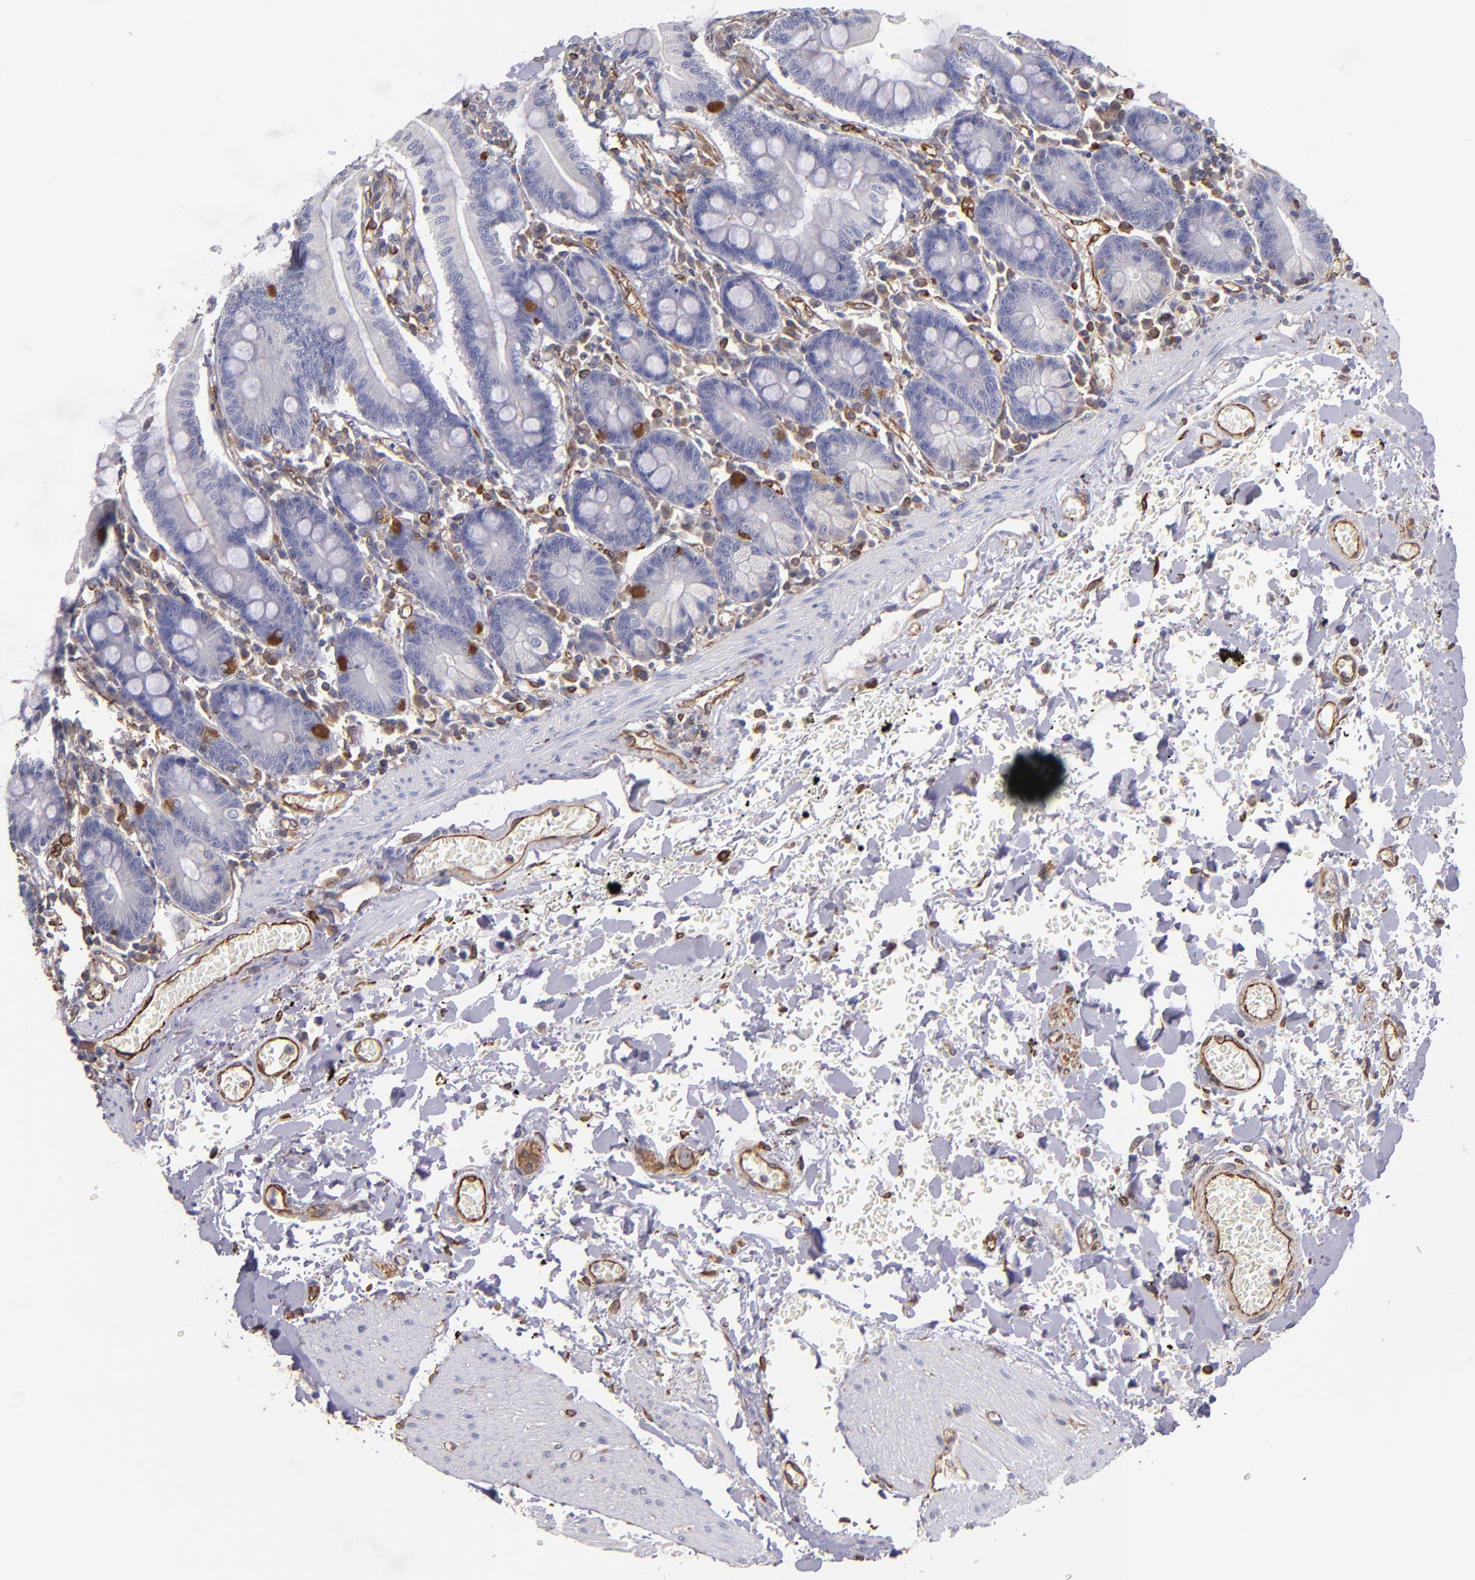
{"staining": {"intensity": "strong", "quantity": "<25%", "location": "cytoplasmic/membranous"}, "tissue": "small intestine", "cell_type": "Glandular cells", "image_type": "normal", "snomed": [{"axis": "morphology", "description": "Normal tissue, NOS"}, {"axis": "topography", "description": "Small intestine"}], "caption": "IHC staining of normal small intestine, which demonstrates medium levels of strong cytoplasmic/membranous staining in approximately <25% of glandular cells indicating strong cytoplasmic/membranous protein positivity. The staining was performed using DAB (3,3'-diaminobenzidine) (brown) for protein detection and nuclei were counterstained in hematoxylin (blue).", "gene": "ABCC1", "patient": {"sex": "male", "age": 71}}